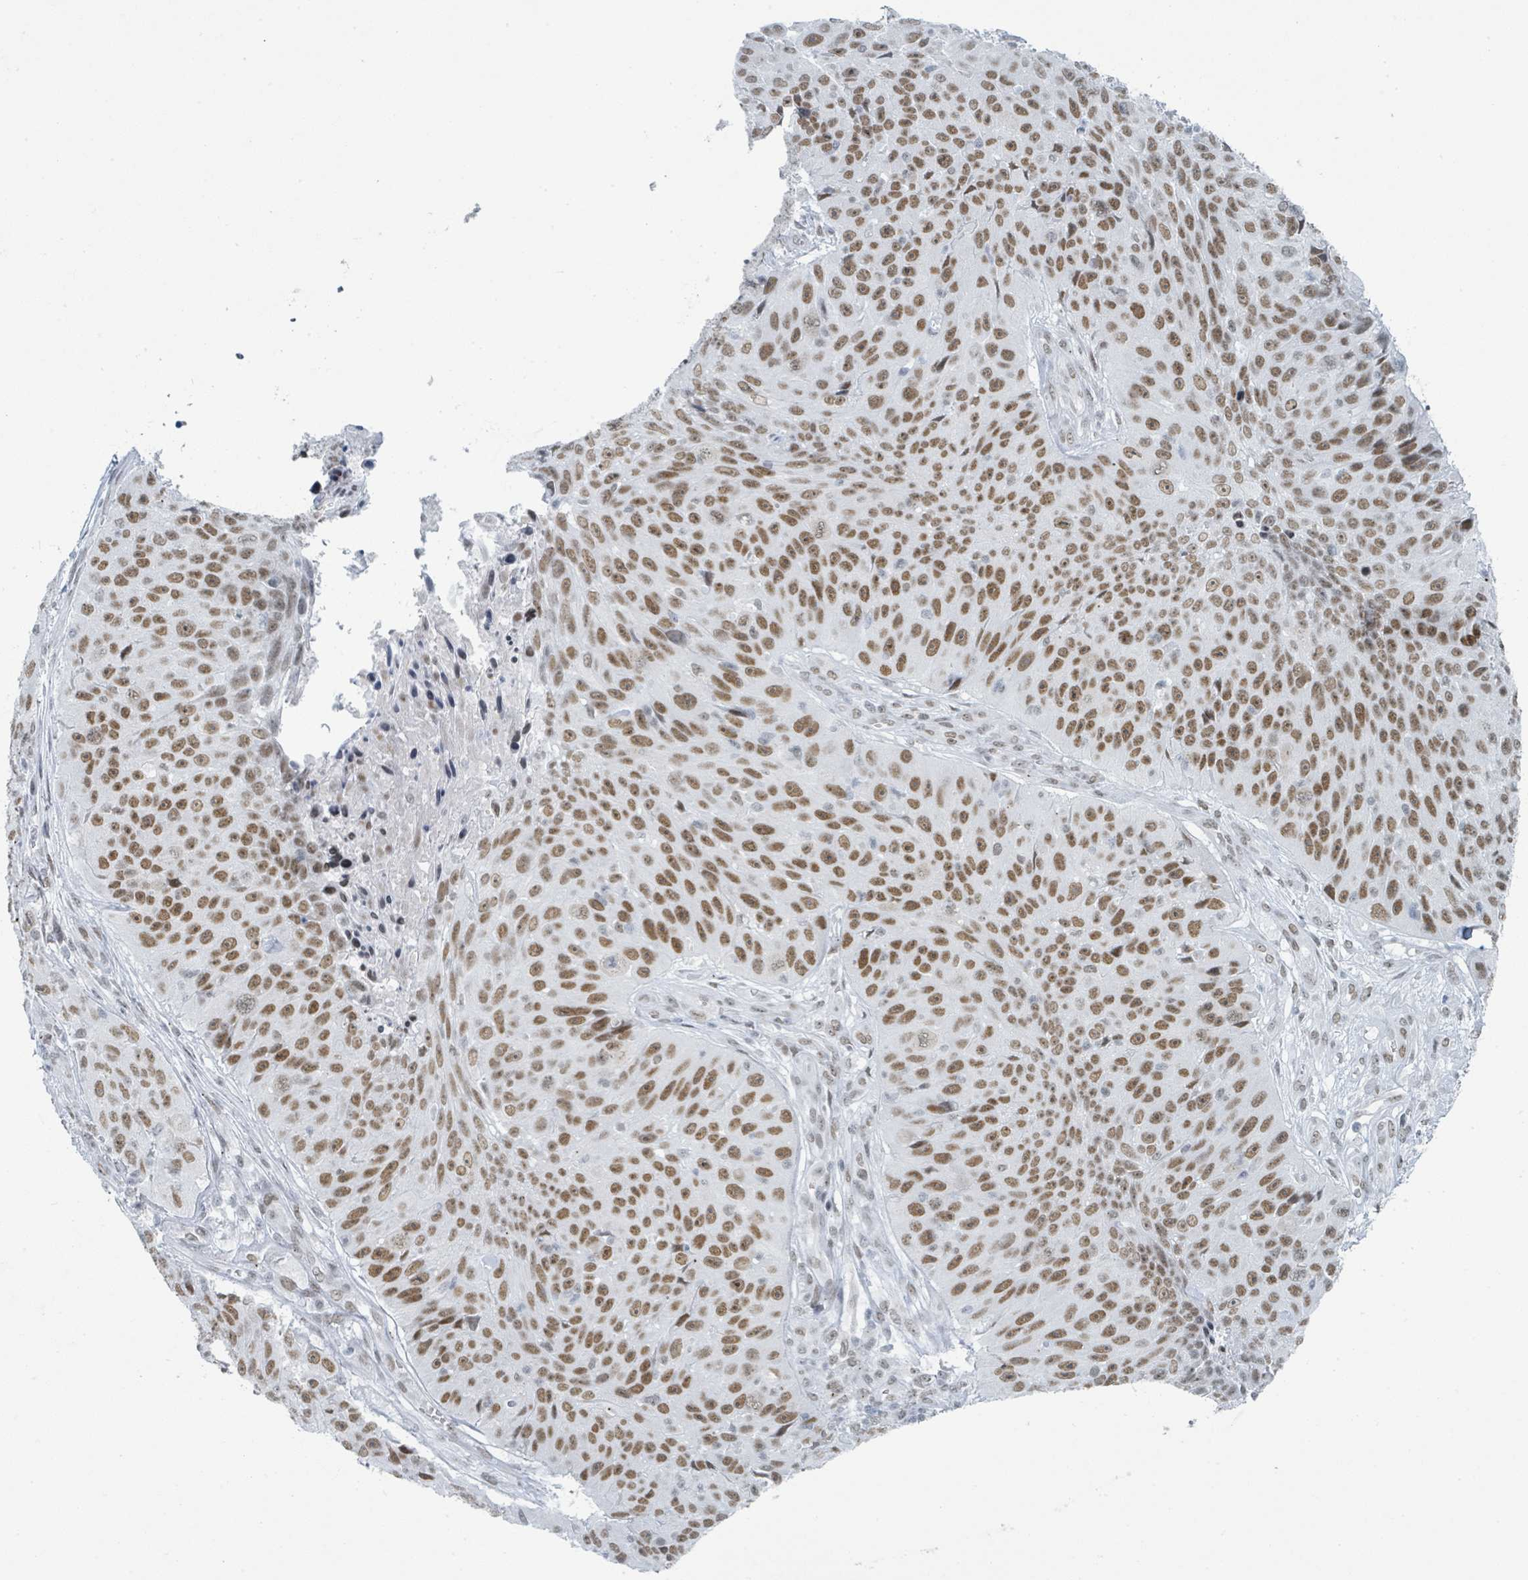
{"staining": {"intensity": "moderate", "quantity": ">75%", "location": "nuclear"}, "tissue": "skin cancer", "cell_type": "Tumor cells", "image_type": "cancer", "snomed": [{"axis": "morphology", "description": "Squamous cell carcinoma, NOS"}, {"axis": "topography", "description": "Skin"}], "caption": "Immunohistochemical staining of skin cancer (squamous cell carcinoma) reveals medium levels of moderate nuclear staining in approximately >75% of tumor cells. (DAB IHC with brightfield microscopy, high magnification).", "gene": "EHMT2", "patient": {"sex": "female", "age": 87}}